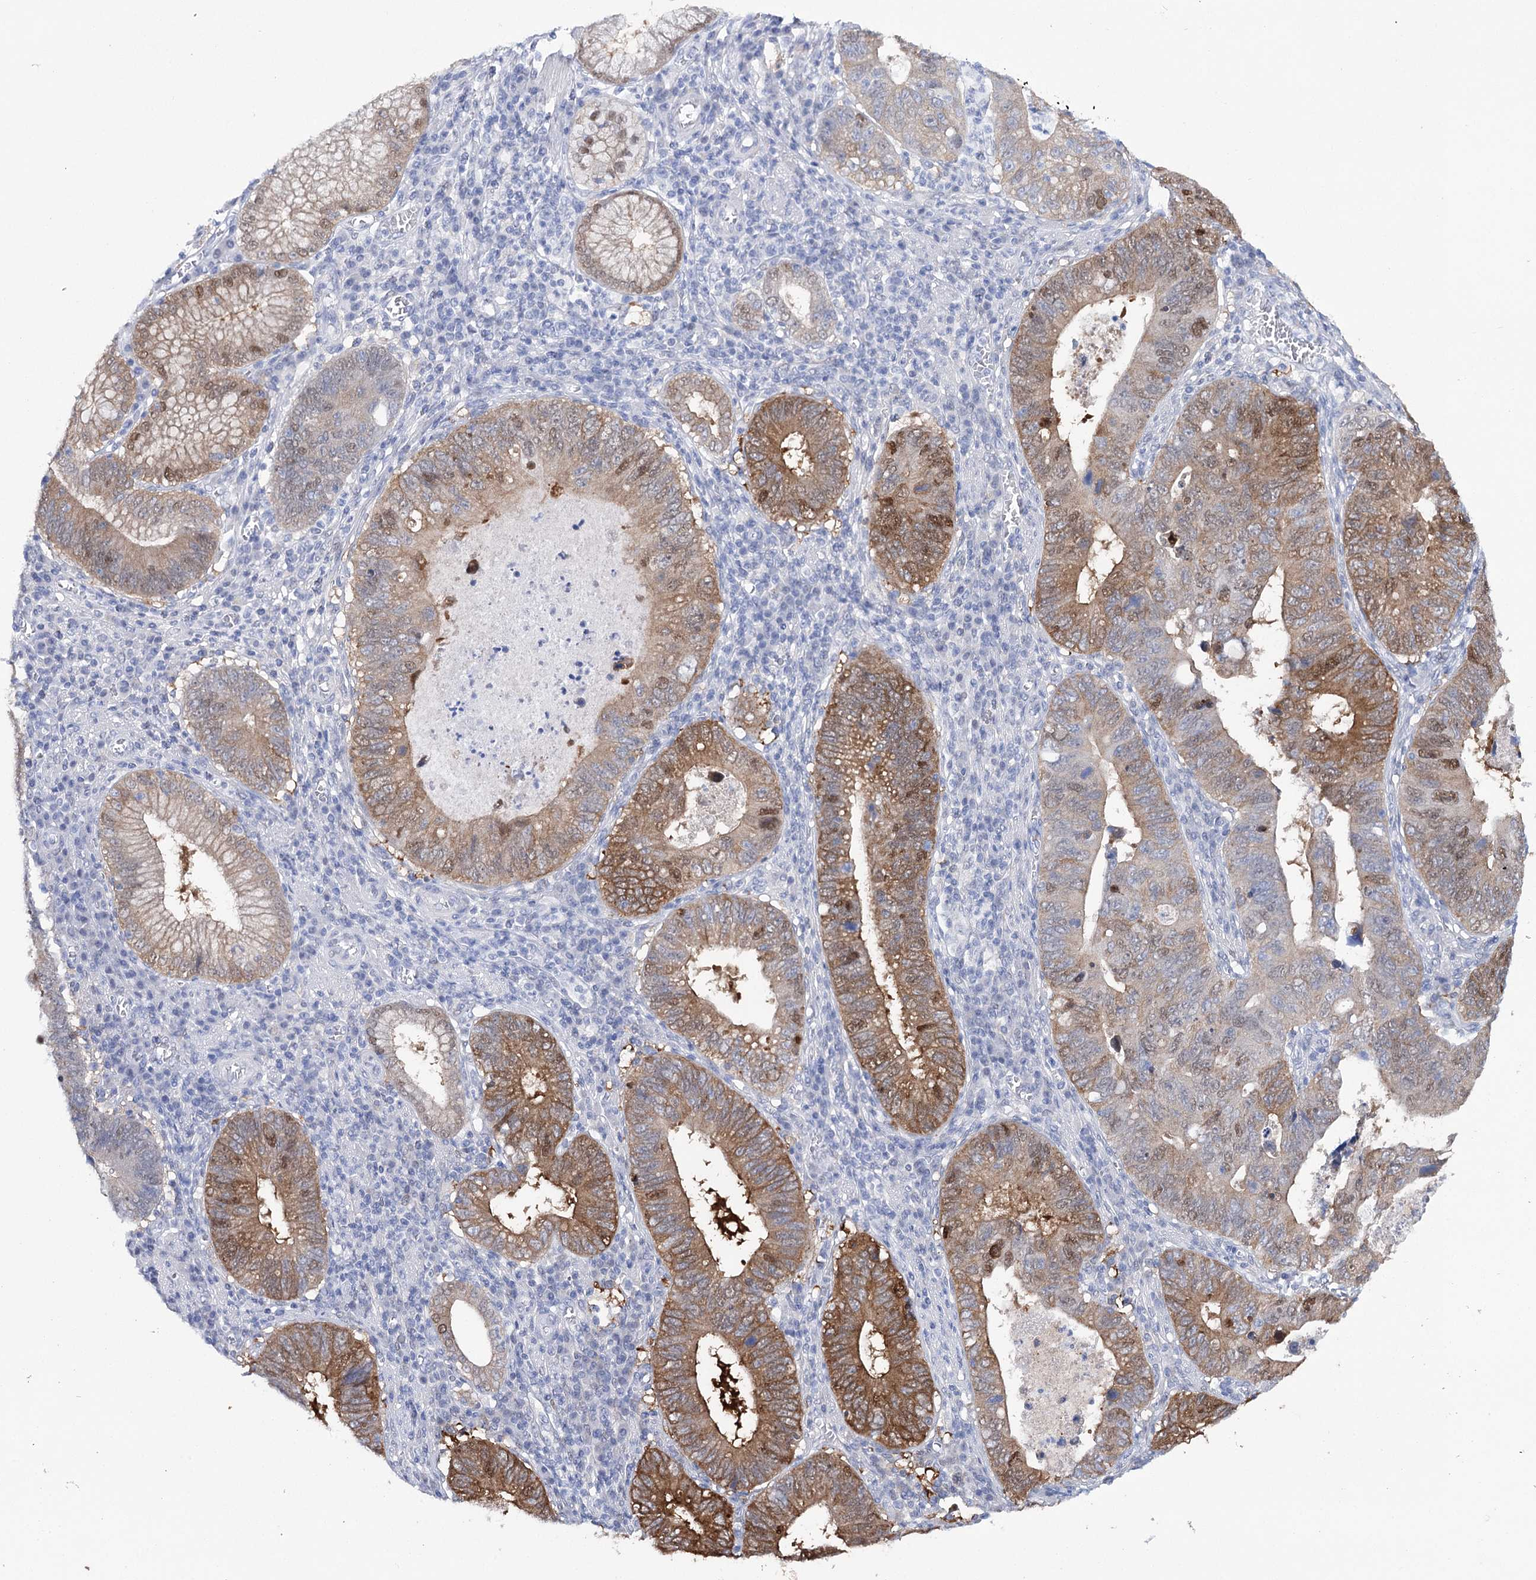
{"staining": {"intensity": "moderate", "quantity": ">75%", "location": "cytoplasmic/membranous,nuclear"}, "tissue": "stomach cancer", "cell_type": "Tumor cells", "image_type": "cancer", "snomed": [{"axis": "morphology", "description": "Adenocarcinoma, NOS"}, {"axis": "topography", "description": "Stomach"}], "caption": "IHC (DAB (3,3'-diaminobenzidine)) staining of human stomach adenocarcinoma reveals moderate cytoplasmic/membranous and nuclear protein expression in approximately >75% of tumor cells.", "gene": "UGDH", "patient": {"sex": "male", "age": 59}}